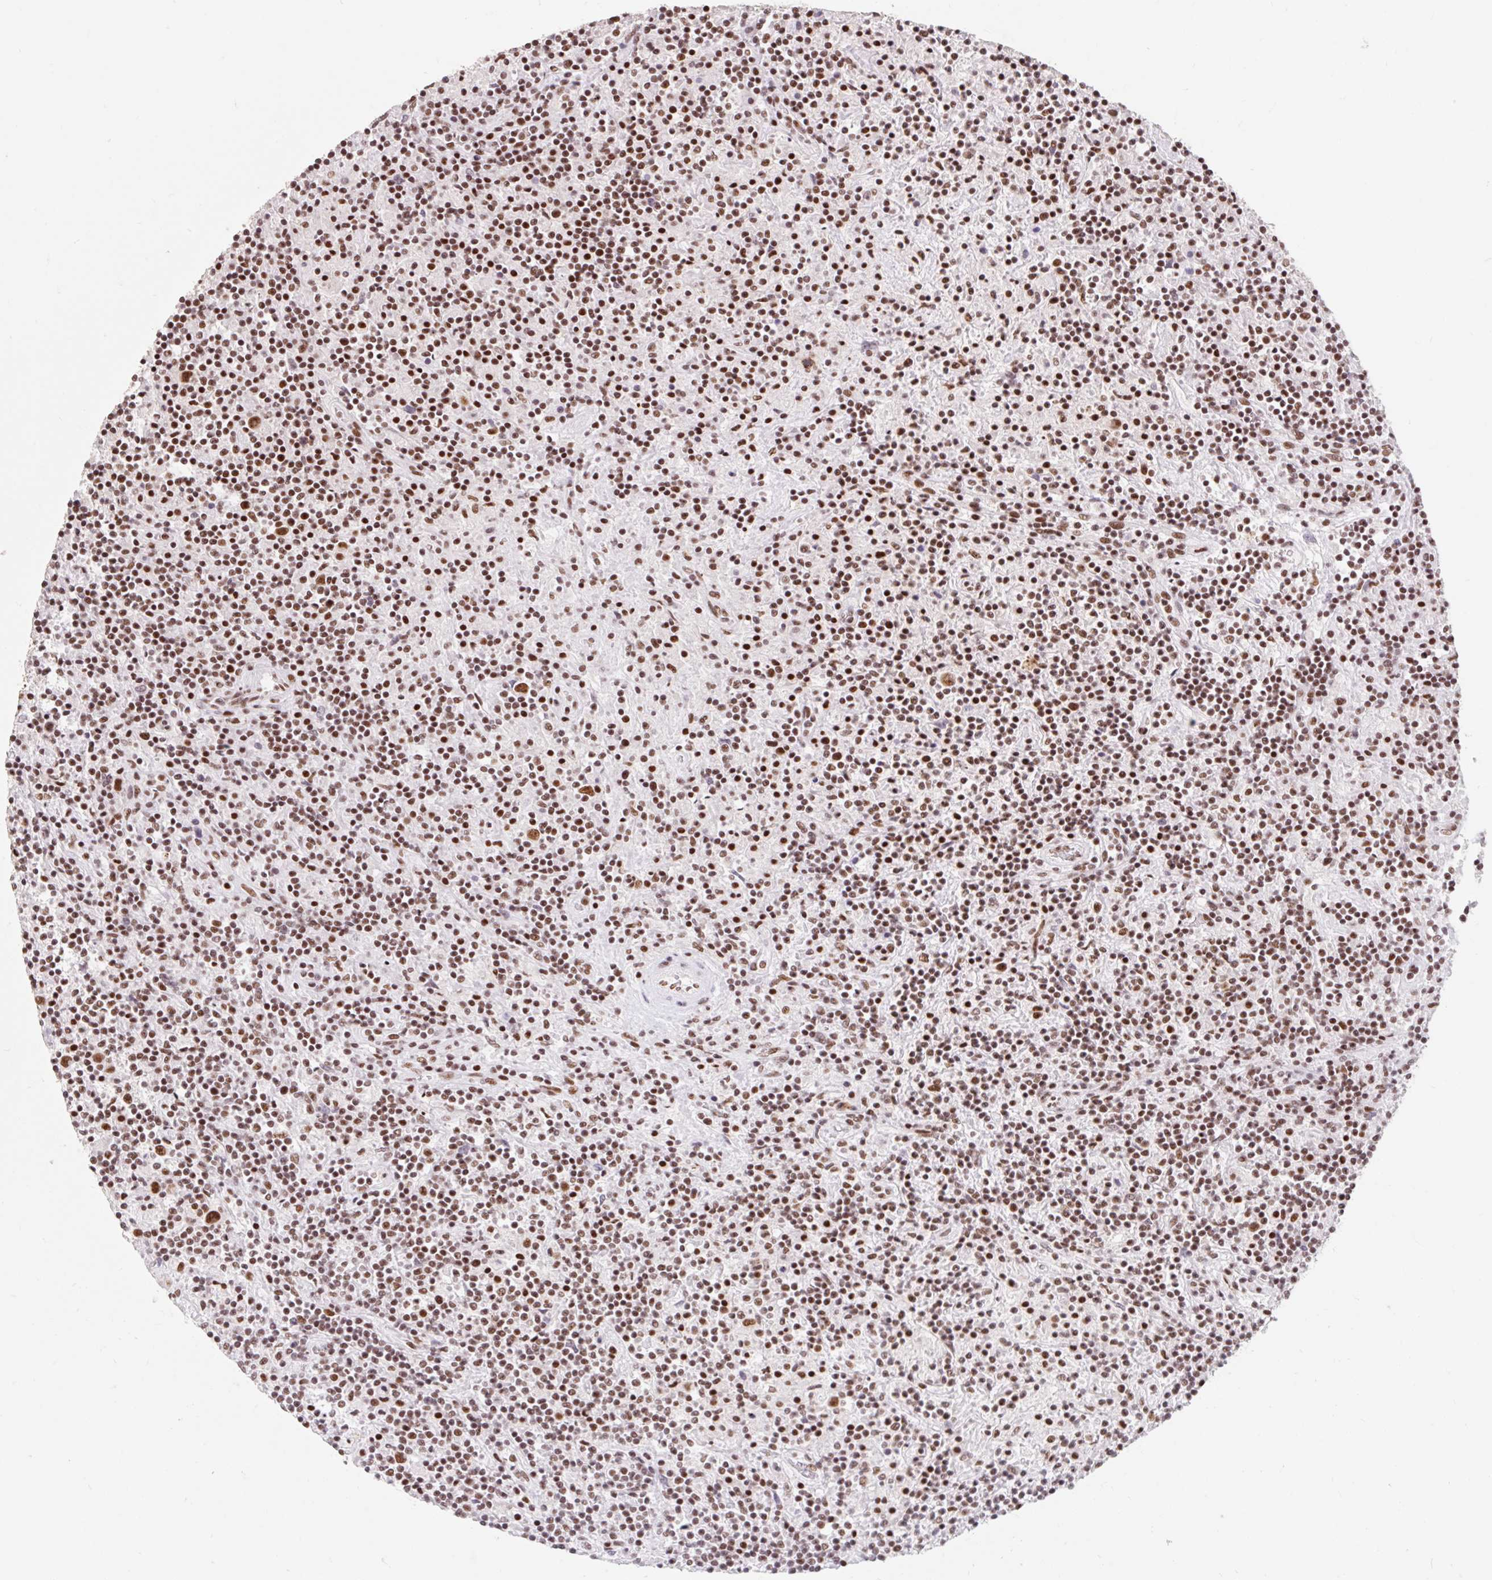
{"staining": {"intensity": "moderate", "quantity": ">75%", "location": "nuclear"}, "tissue": "lymphoma", "cell_type": "Tumor cells", "image_type": "cancer", "snomed": [{"axis": "morphology", "description": "Hodgkin's disease, NOS"}, {"axis": "topography", "description": "Lymph node"}], "caption": "Protein analysis of lymphoma tissue shows moderate nuclear positivity in approximately >75% of tumor cells.", "gene": "SRSF10", "patient": {"sex": "male", "age": 70}}